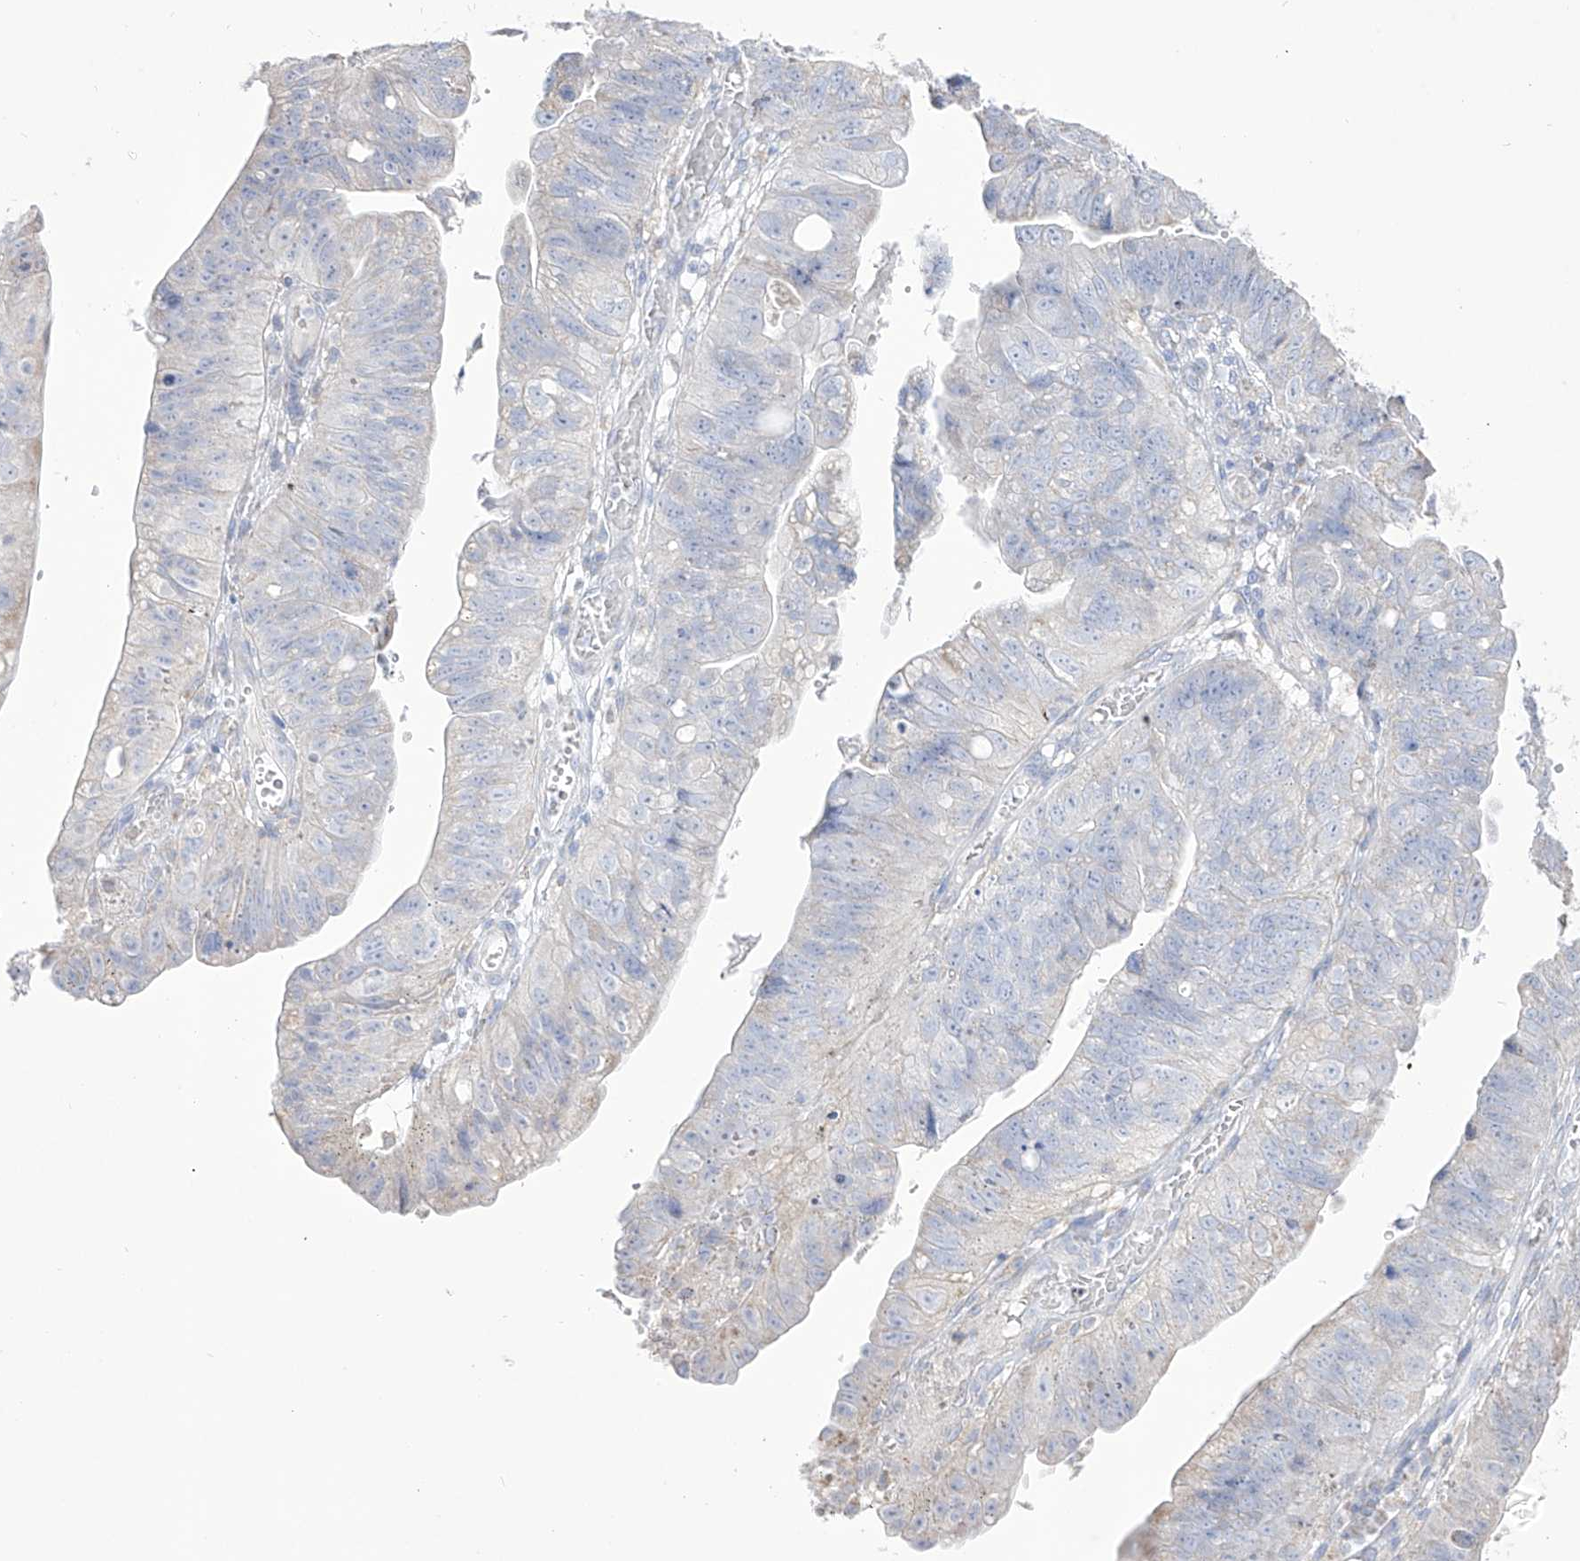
{"staining": {"intensity": "negative", "quantity": "none", "location": "none"}, "tissue": "stomach cancer", "cell_type": "Tumor cells", "image_type": "cancer", "snomed": [{"axis": "morphology", "description": "Adenocarcinoma, NOS"}, {"axis": "topography", "description": "Stomach"}], "caption": "An immunohistochemistry image of adenocarcinoma (stomach) is shown. There is no staining in tumor cells of adenocarcinoma (stomach). (Brightfield microscopy of DAB (3,3'-diaminobenzidine) immunohistochemistry (IHC) at high magnification).", "gene": "RCHY1", "patient": {"sex": "male", "age": 59}}